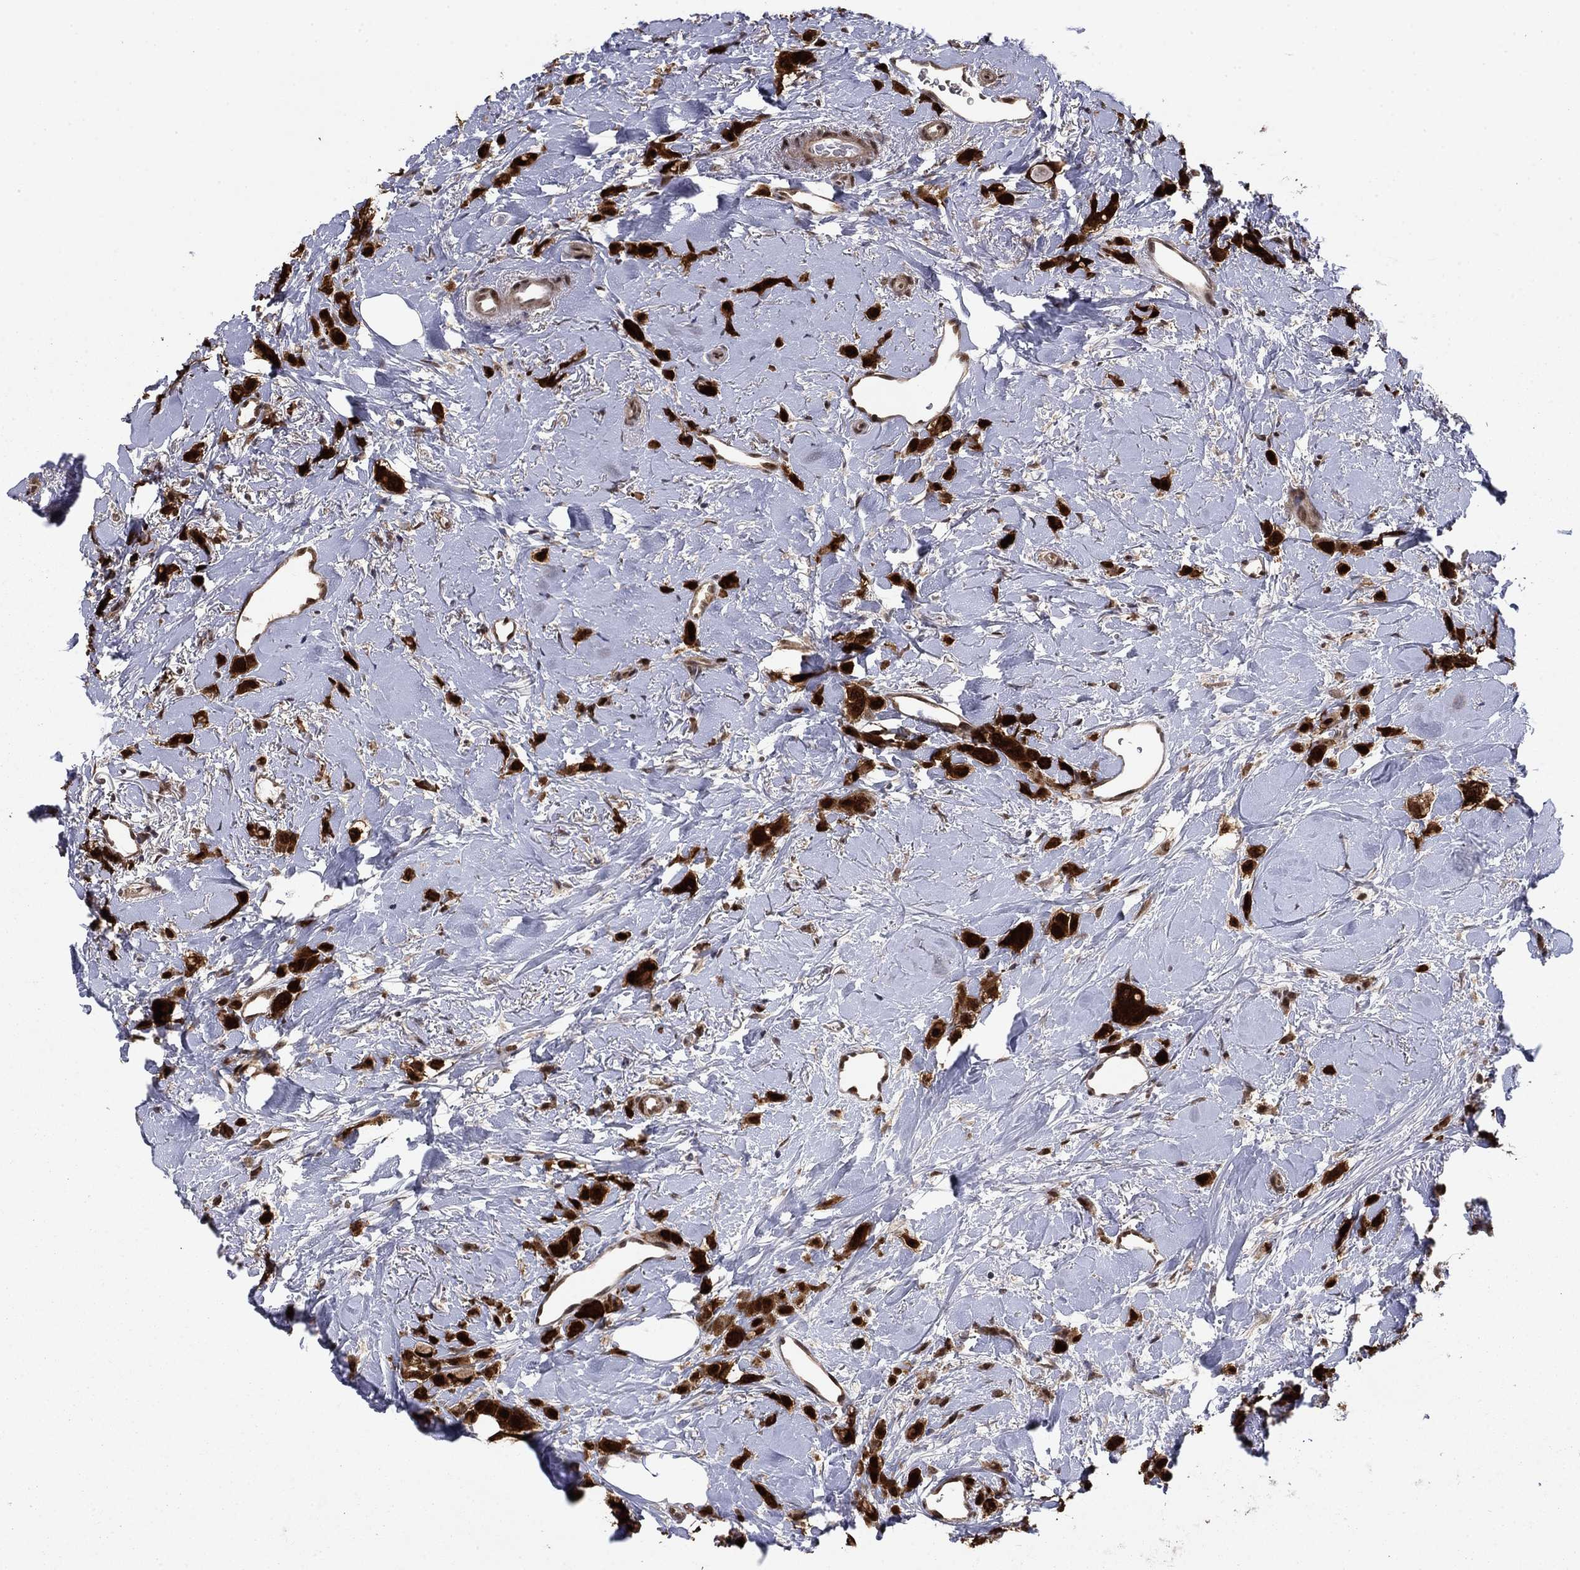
{"staining": {"intensity": "strong", "quantity": ">75%", "location": "cytoplasmic/membranous"}, "tissue": "breast cancer", "cell_type": "Tumor cells", "image_type": "cancer", "snomed": [{"axis": "morphology", "description": "Lobular carcinoma"}, {"axis": "topography", "description": "Breast"}], "caption": "A brown stain highlights strong cytoplasmic/membranous staining of a protein in lobular carcinoma (breast) tumor cells.", "gene": "FKBP4", "patient": {"sex": "female", "age": 66}}